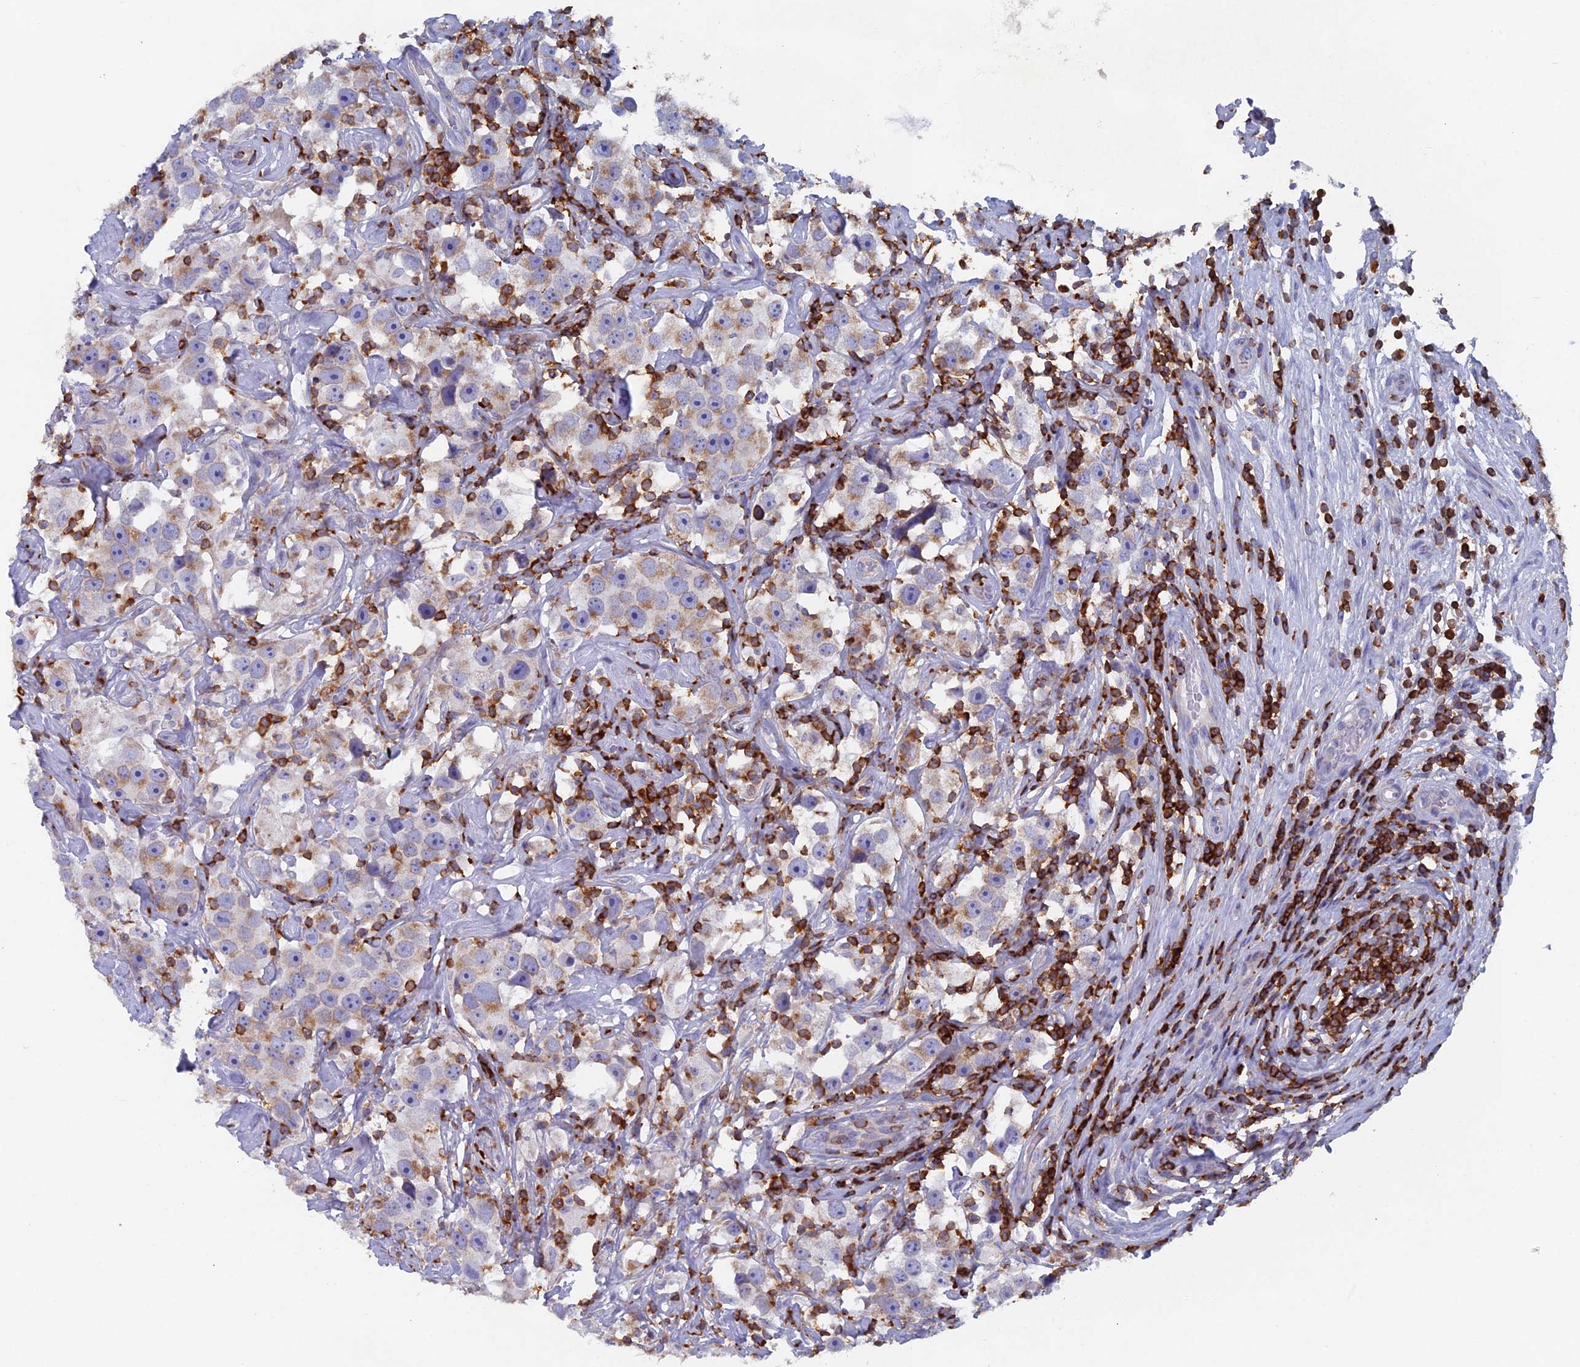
{"staining": {"intensity": "weak", "quantity": "<25%", "location": "cytoplasmic/membranous"}, "tissue": "testis cancer", "cell_type": "Tumor cells", "image_type": "cancer", "snomed": [{"axis": "morphology", "description": "Seminoma, NOS"}, {"axis": "topography", "description": "Testis"}], "caption": "Photomicrograph shows no significant protein staining in tumor cells of testis cancer.", "gene": "ABI3BP", "patient": {"sex": "male", "age": 49}}